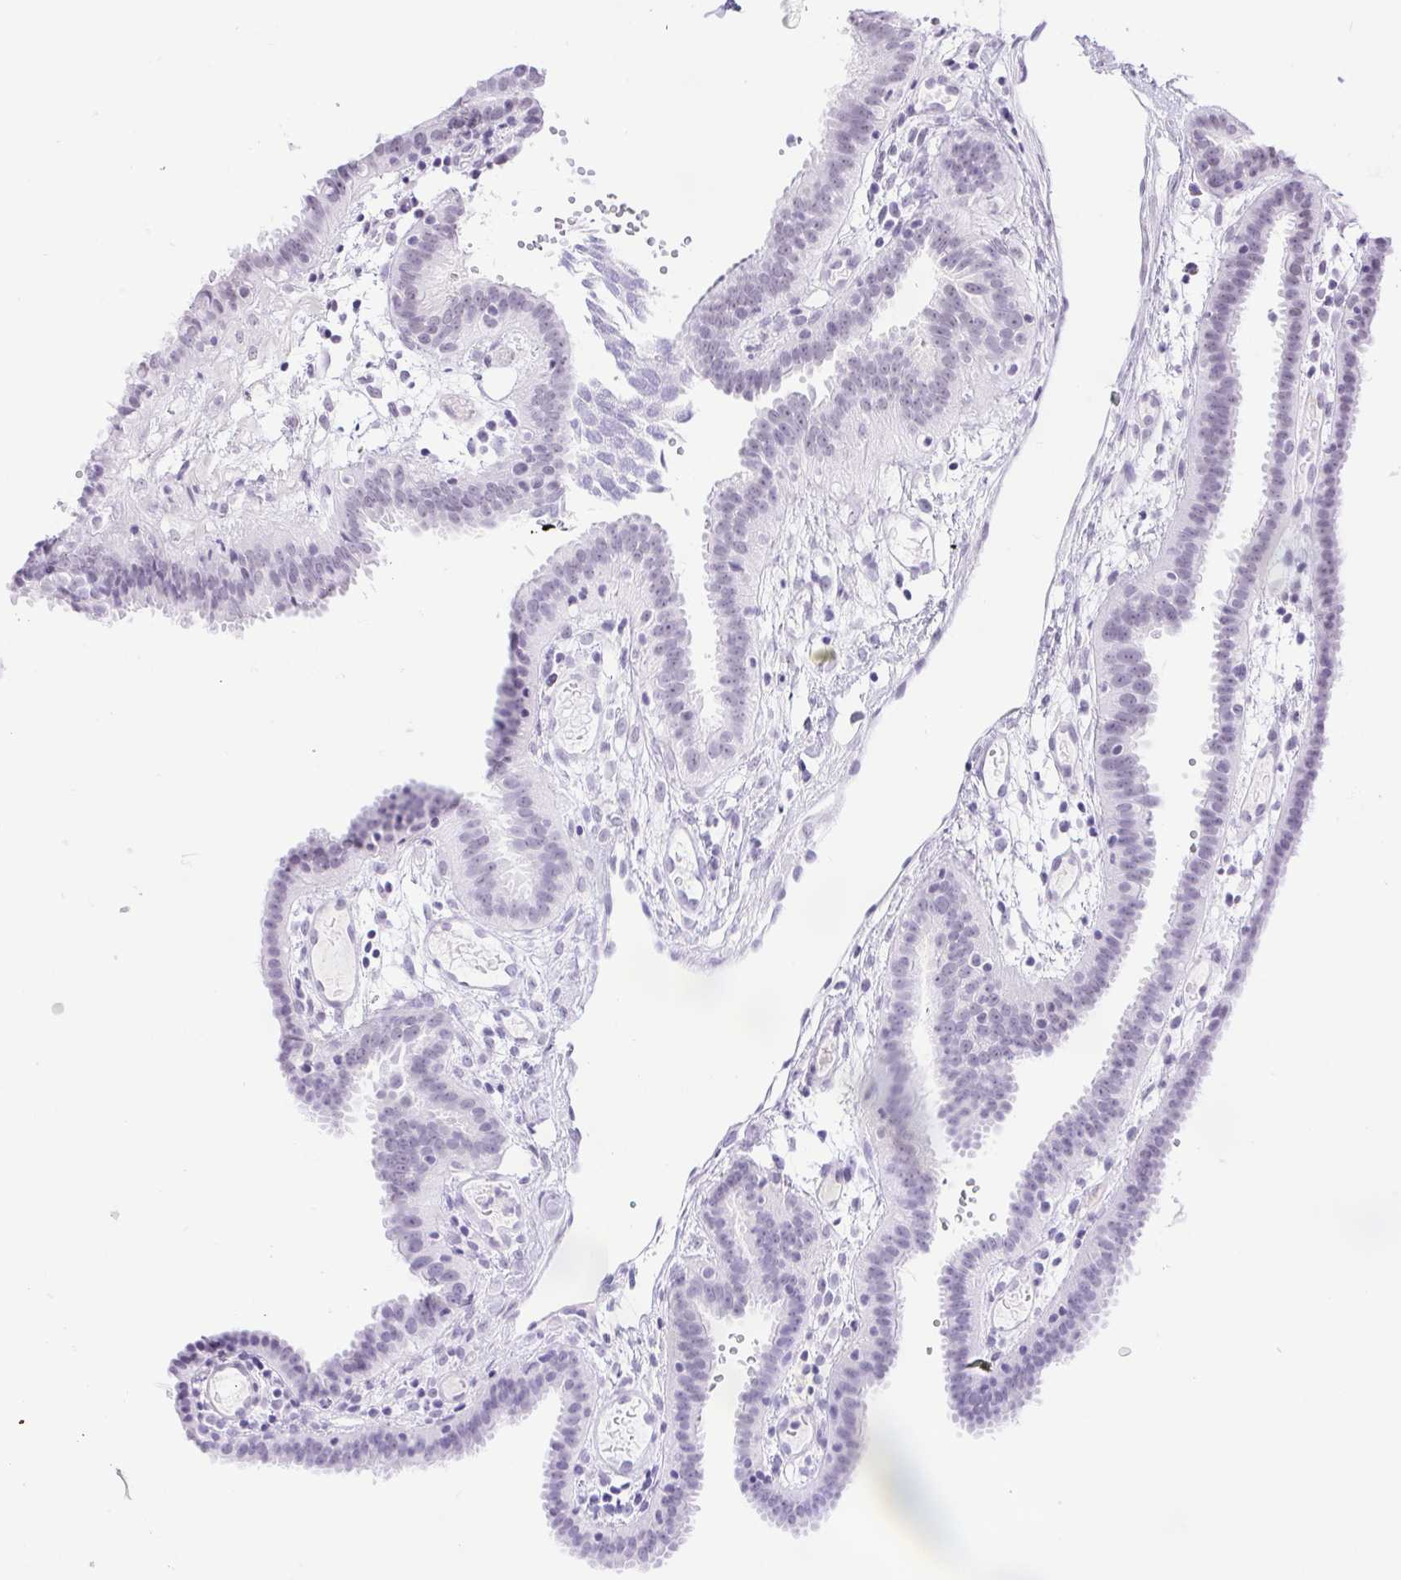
{"staining": {"intensity": "negative", "quantity": "none", "location": "none"}, "tissue": "fallopian tube", "cell_type": "Glandular cells", "image_type": "normal", "snomed": [{"axis": "morphology", "description": "Normal tissue, NOS"}, {"axis": "topography", "description": "Fallopian tube"}], "caption": "The micrograph exhibits no staining of glandular cells in unremarkable fallopian tube.", "gene": "DDX17", "patient": {"sex": "female", "age": 37}}